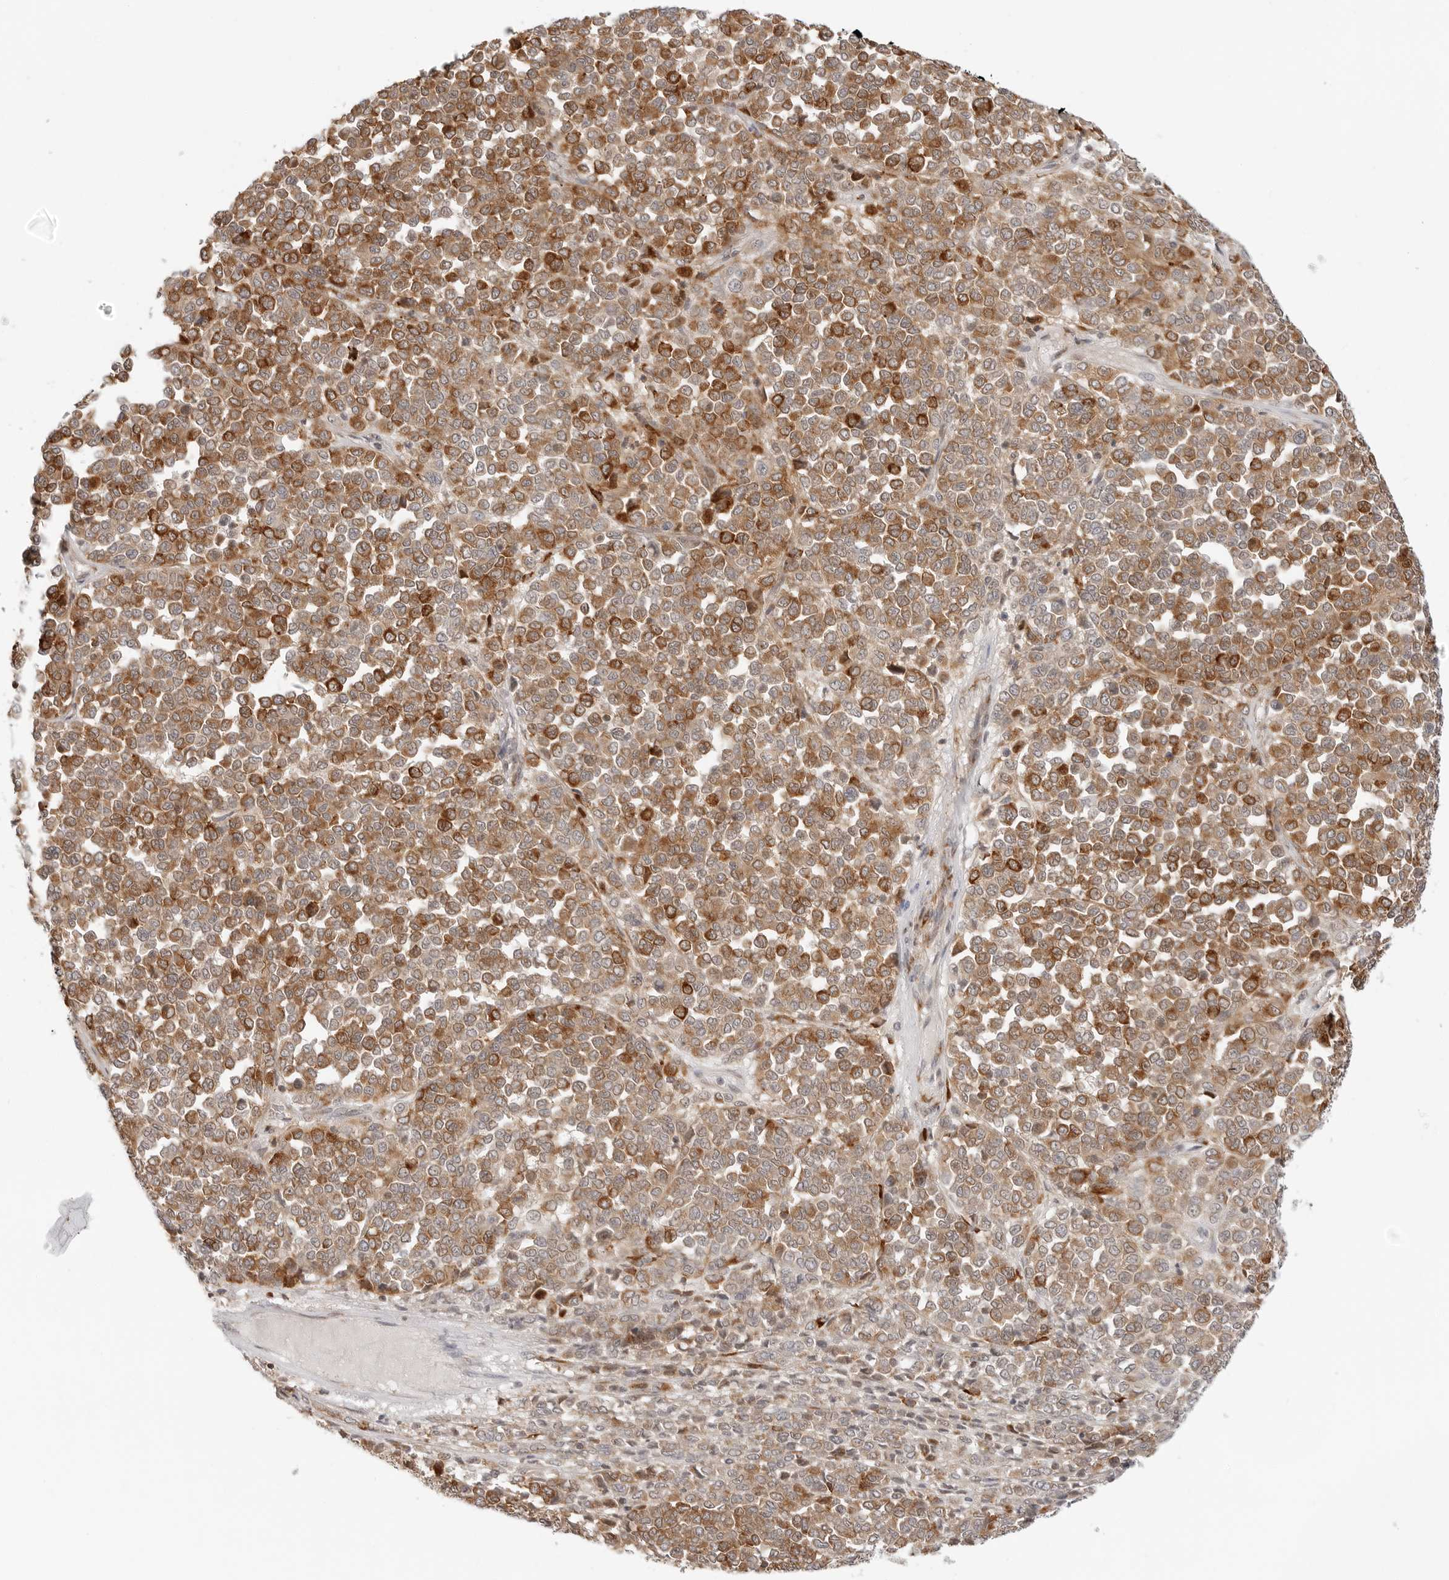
{"staining": {"intensity": "strong", "quantity": ">75%", "location": "cytoplasmic/membranous"}, "tissue": "melanoma", "cell_type": "Tumor cells", "image_type": "cancer", "snomed": [{"axis": "morphology", "description": "Malignant melanoma, Metastatic site"}, {"axis": "topography", "description": "Pancreas"}], "caption": "A high-resolution histopathology image shows immunohistochemistry (IHC) staining of melanoma, which exhibits strong cytoplasmic/membranous staining in approximately >75% of tumor cells.", "gene": "C1QTNF1", "patient": {"sex": "female", "age": 30}}